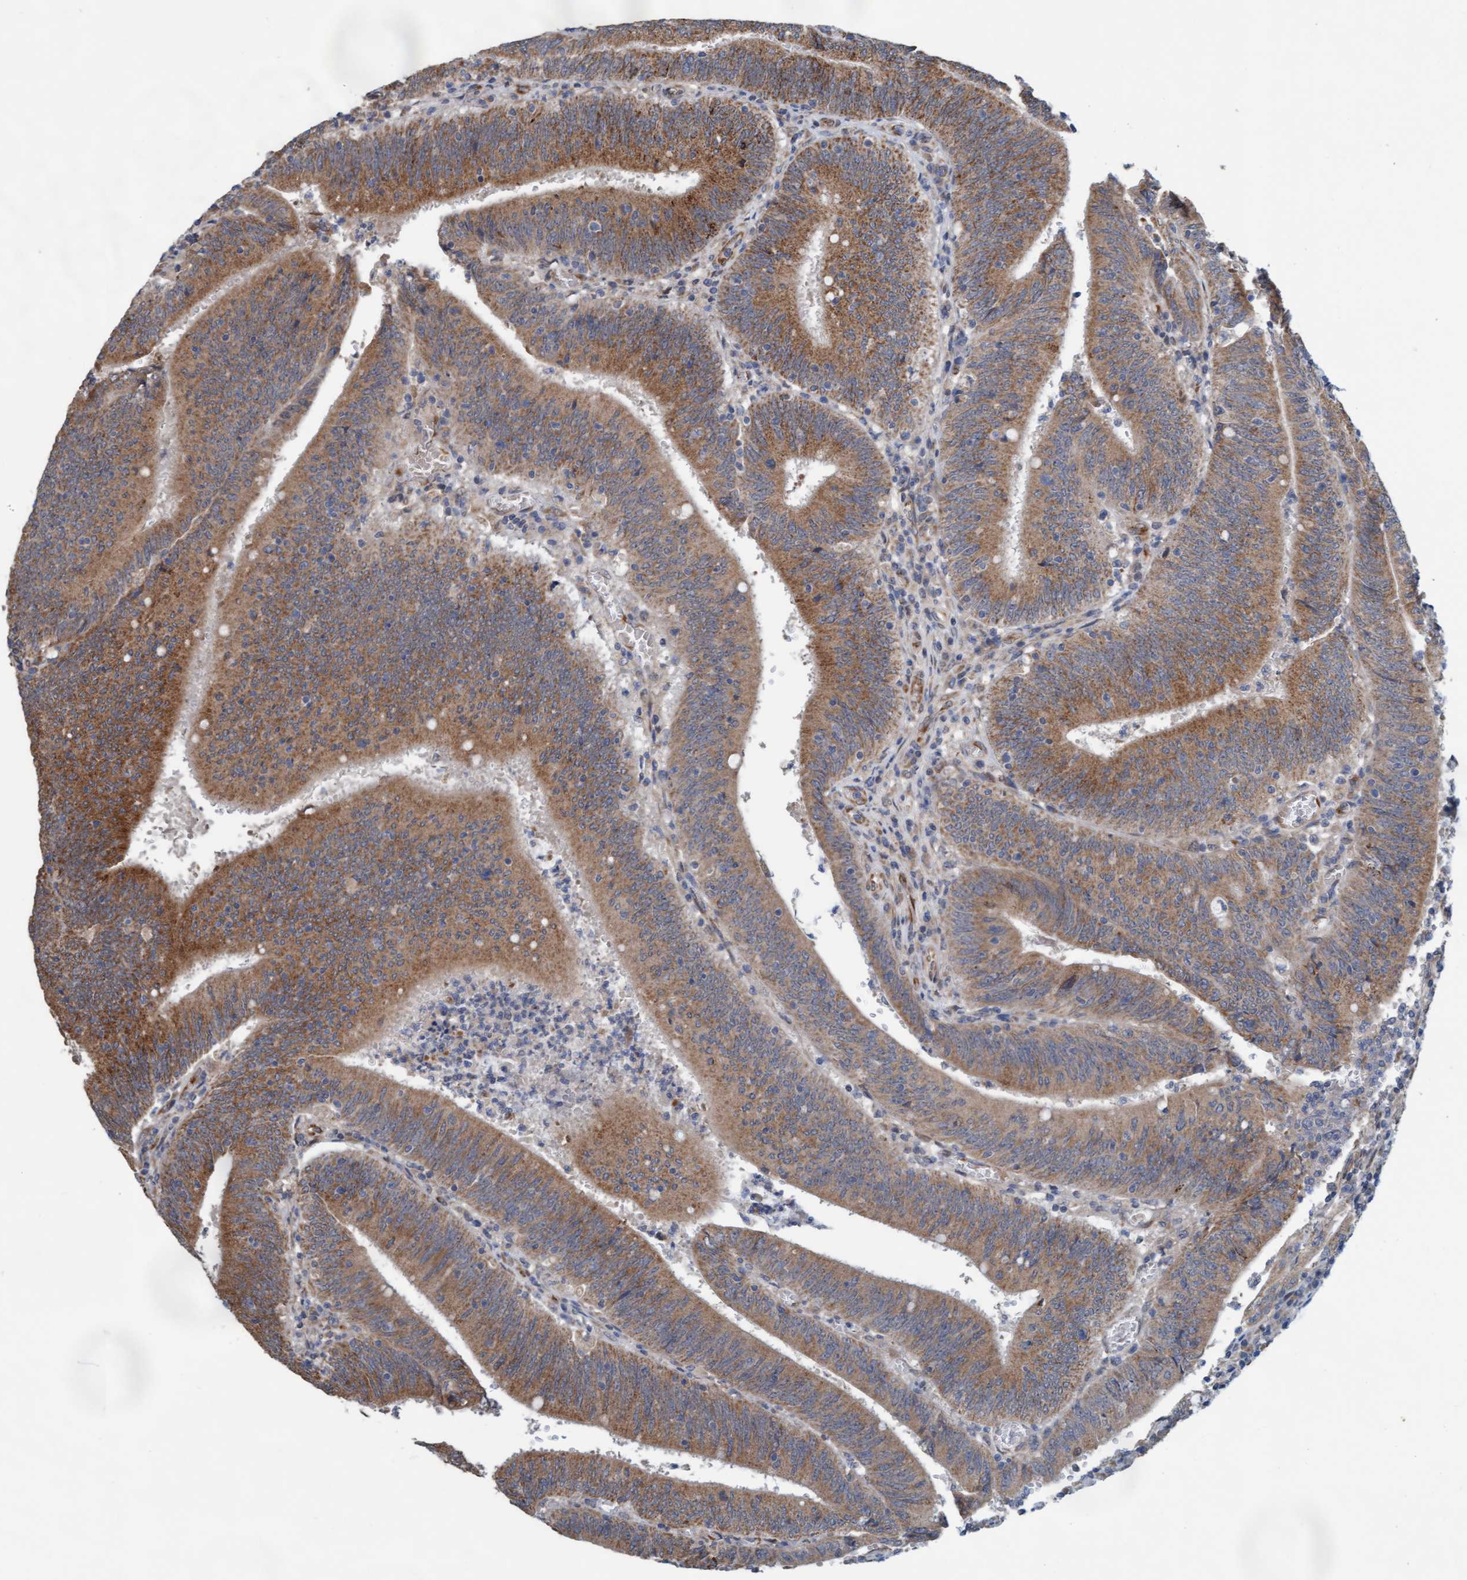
{"staining": {"intensity": "strong", "quantity": ">75%", "location": "cytoplasmic/membranous"}, "tissue": "colorectal cancer", "cell_type": "Tumor cells", "image_type": "cancer", "snomed": [{"axis": "morphology", "description": "Normal tissue, NOS"}, {"axis": "morphology", "description": "Adenocarcinoma, NOS"}, {"axis": "topography", "description": "Rectum"}], "caption": "Brown immunohistochemical staining in adenocarcinoma (colorectal) displays strong cytoplasmic/membranous staining in about >75% of tumor cells.", "gene": "ZNF566", "patient": {"sex": "female", "age": 66}}